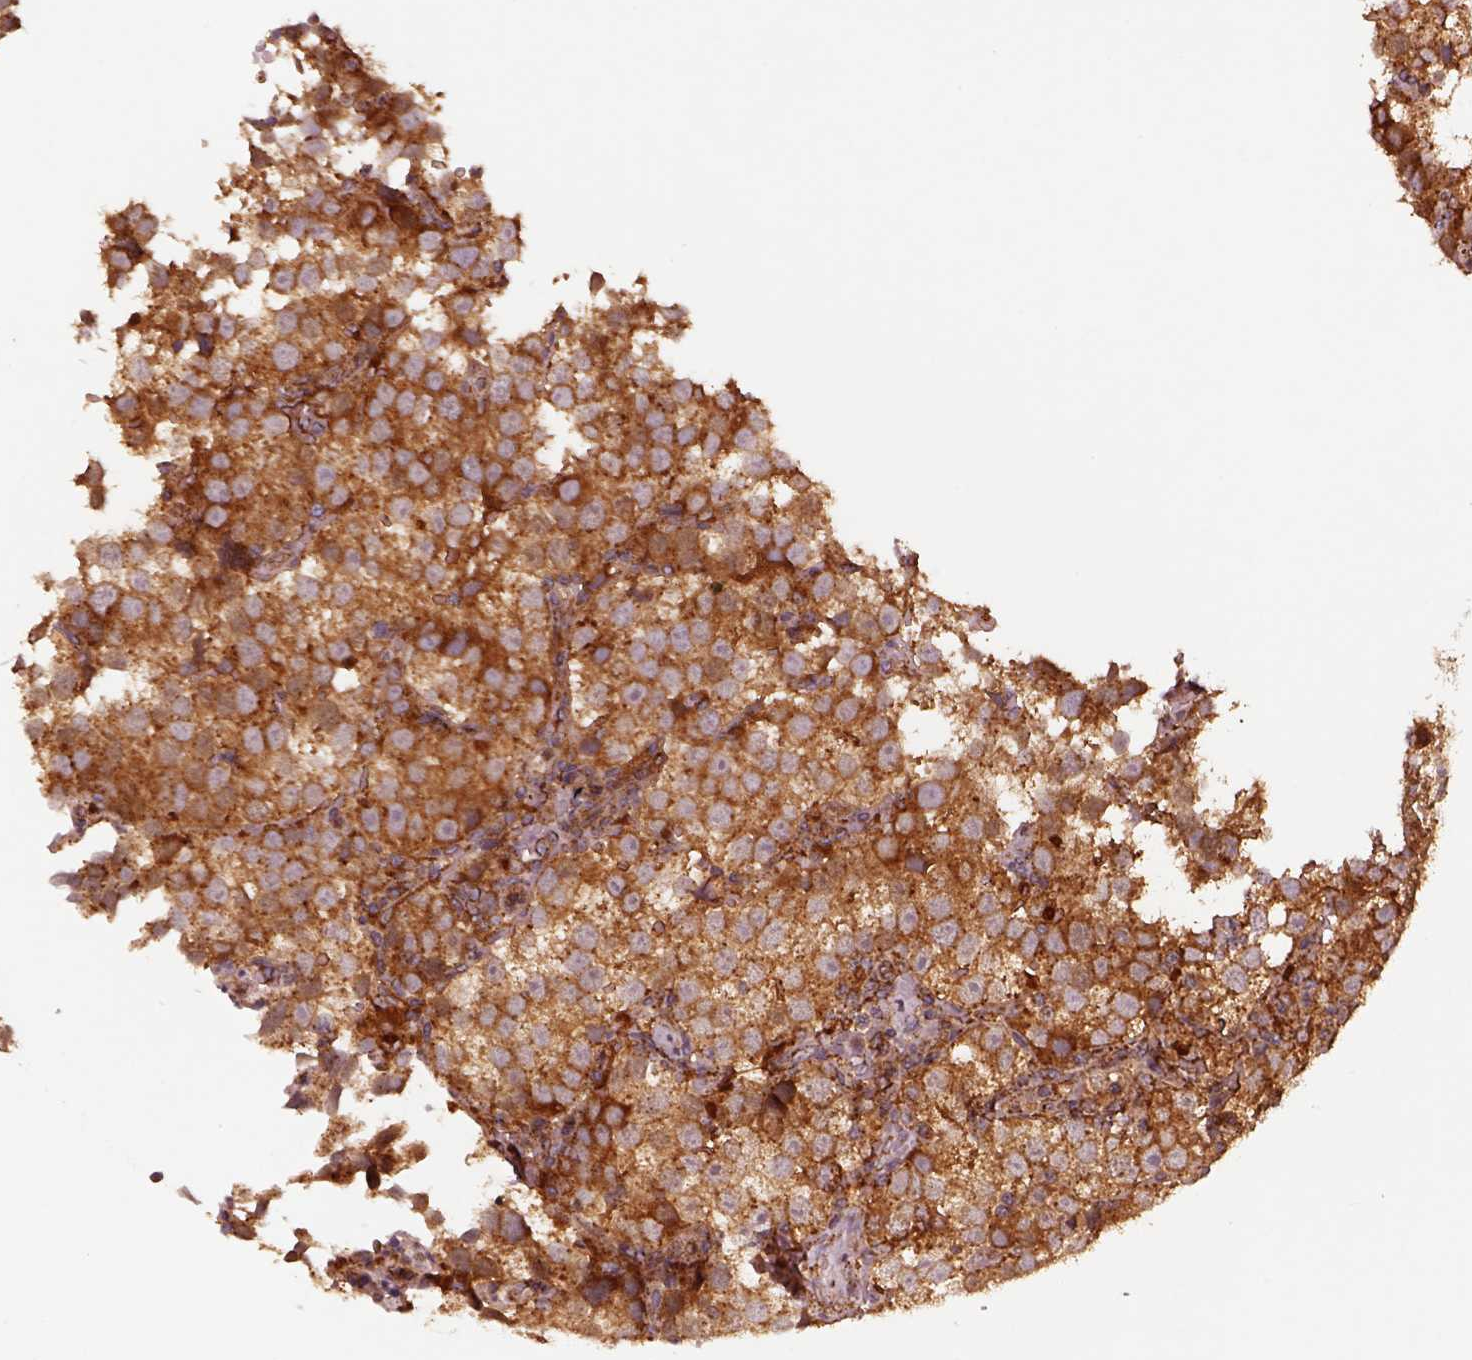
{"staining": {"intensity": "moderate", "quantity": ">75%", "location": "cytoplasmic/membranous"}, "tissue": "testis cancer", "cell_type": "Tumor cells", "image_type": "cancer", "snomed": [{"axis": "morphology", "description": "Seminoma, NOS"}, {"axis": "topography", "description": "Testis"}], "caption": "Immunohistochemical staining of human seminoma (testis) exhibits moderate cytoplasmic/membranous protein staining in about >75% of tumor cells.", "gene": "WASHC2A", "patient": {"sex": "male", "age": 37}}